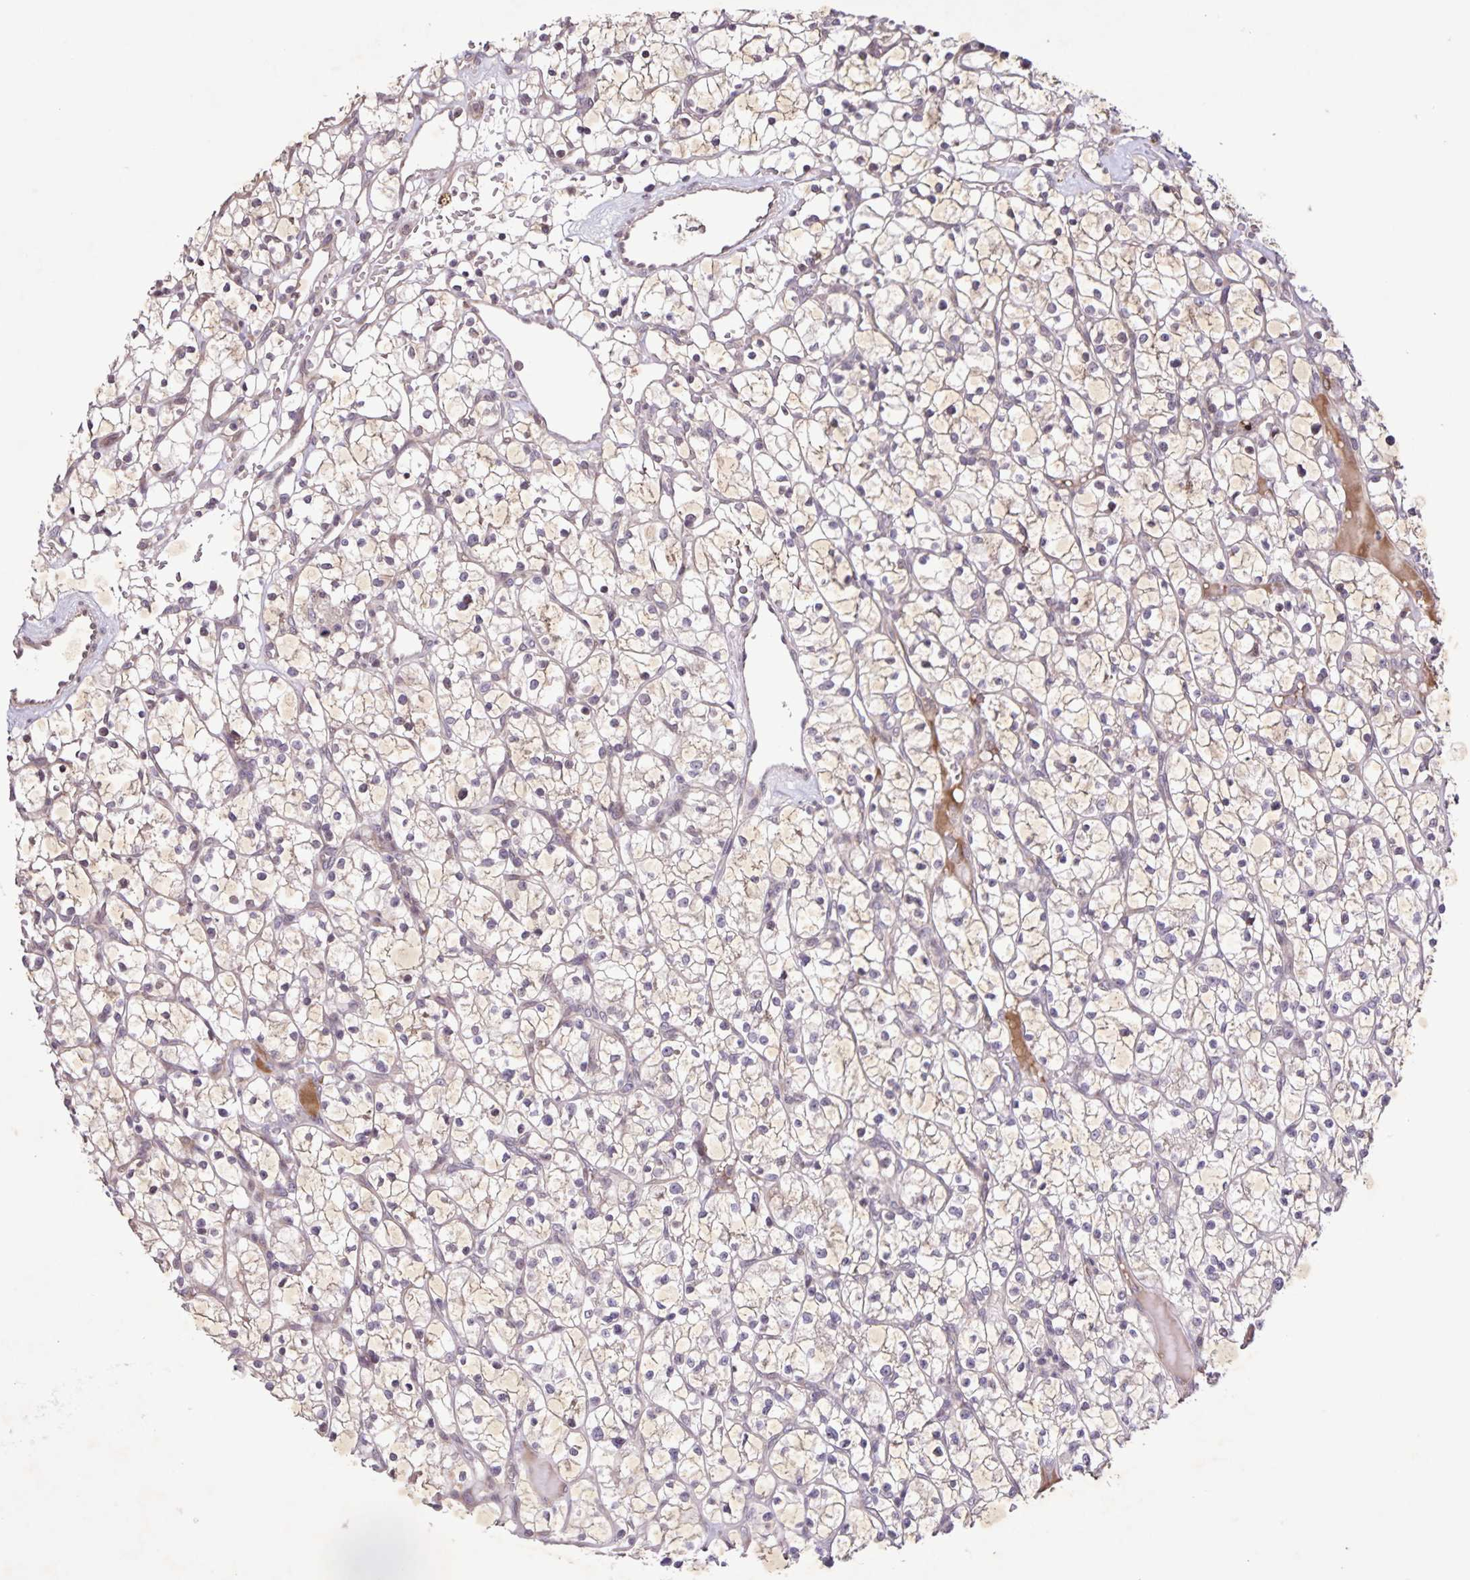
{"staining": {"intensity": "negative", "quantity": "none", "location": "none"}, "tissue": "renal cancer", "cell_type": "Tumor cells", "image_type": "cancer", "snomed": [{"axis": "morphology", "description": "Adenocarcinoma, NOS"}, {"axis": "topography", "description": "Kidney"}], "caption": "Immunohistochemistry image of human adenocarcinoma (renal) stained for a protein (brown), which shows no positivity in tumor cells.", "gene": "GDF2", "patient": {"sex": "female", "age": 64}}